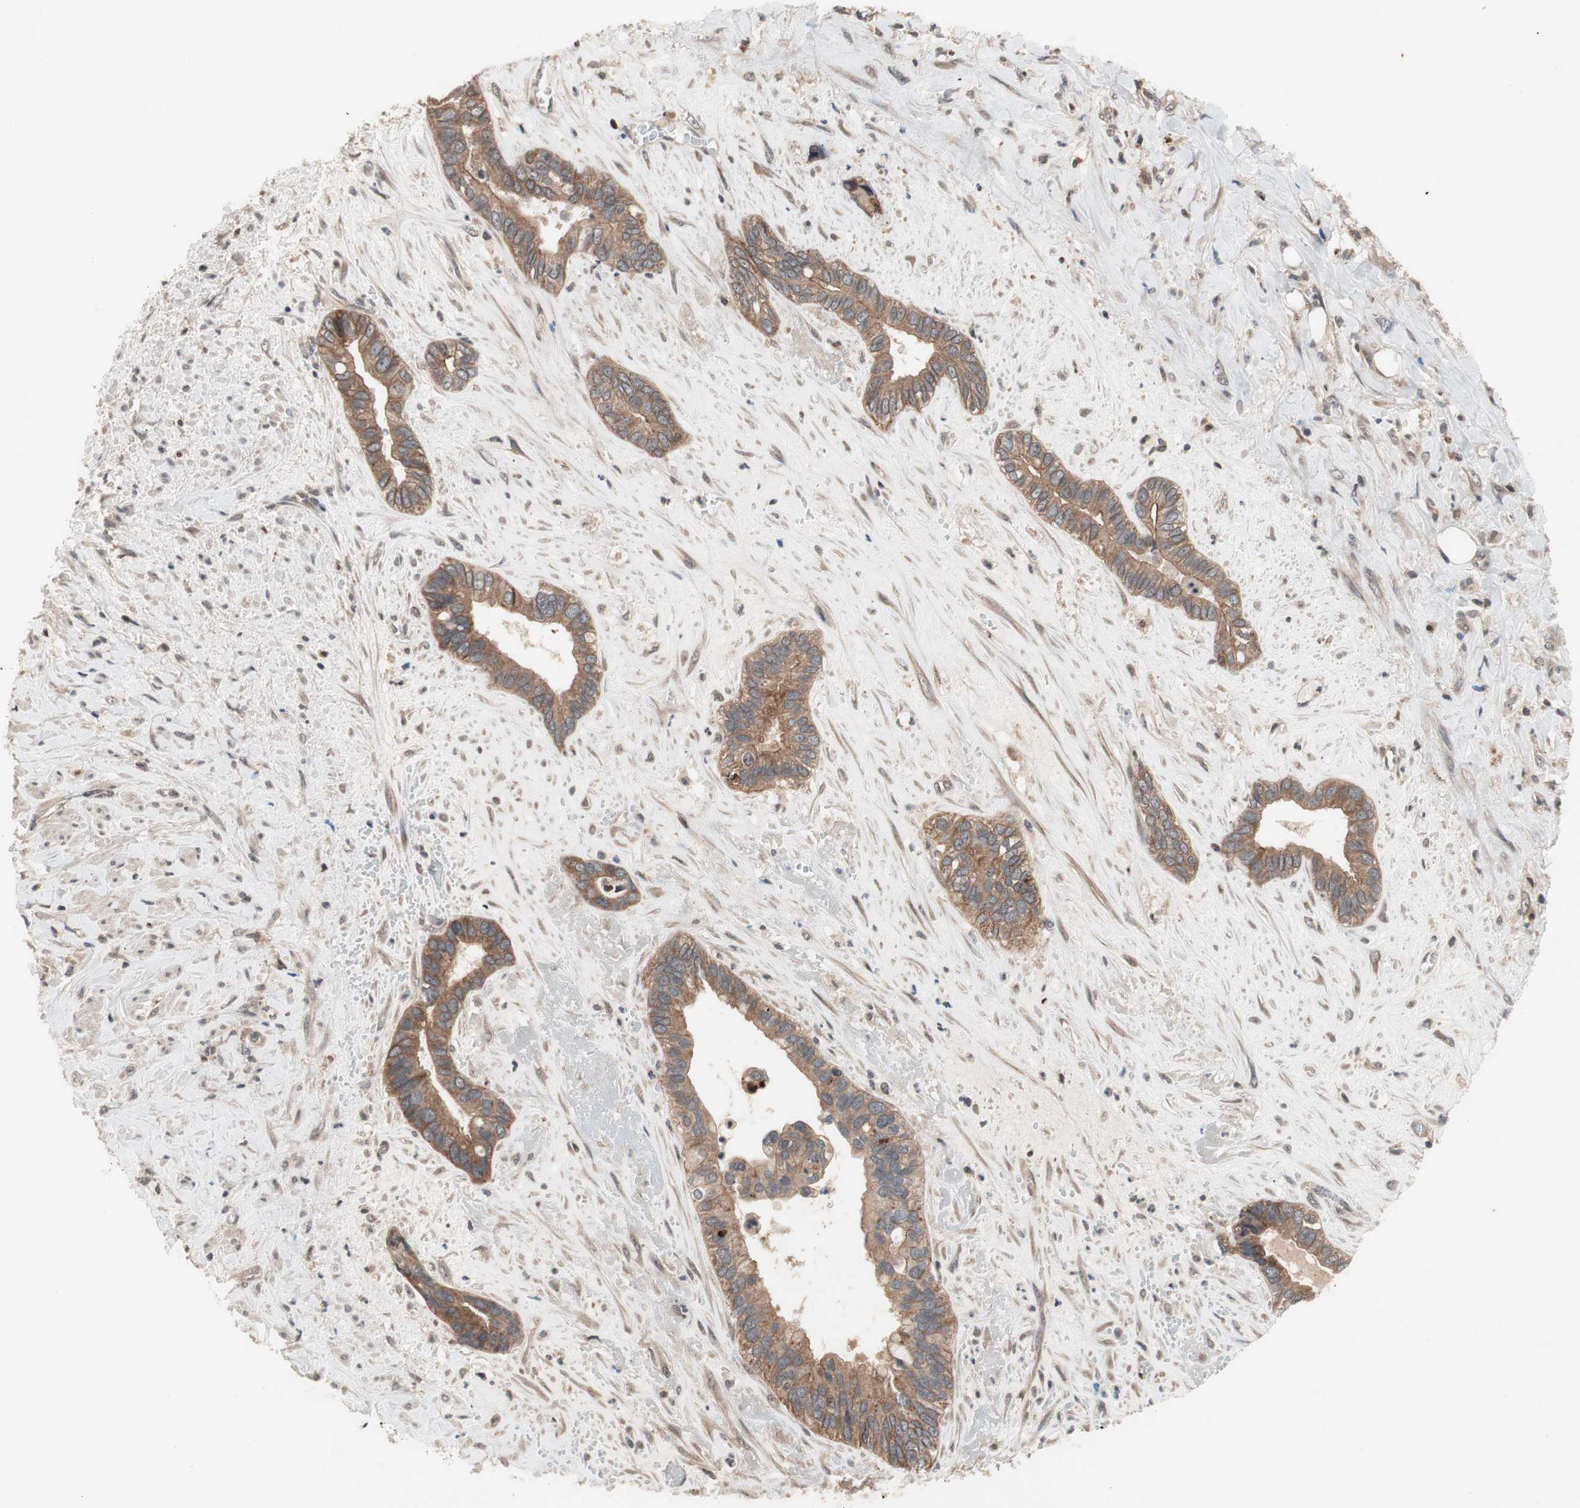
{"staining": {"intensity": "moderate", "quantity": ">75%", "location": "cytoplasmic/membranous"}, "tissue": "liver cancer", "cell_type": "Tumor cells", "image_type": "cancer", "snomed": [{"axis": "morphology", "description": "Cholangiocarcinoma"}, {"axis": "topography", "description": "Liver"}], "caption": "Immunohistochemistry histopathology image of human liver cholangiocarcinoma stained for a protein (brown), which reveals medium levels of moderate cytoplasmic/membranous expression in approximately >75% of tumor cells.", "gene": "NF2", "patient": {"sex": "female", "age": 65}}